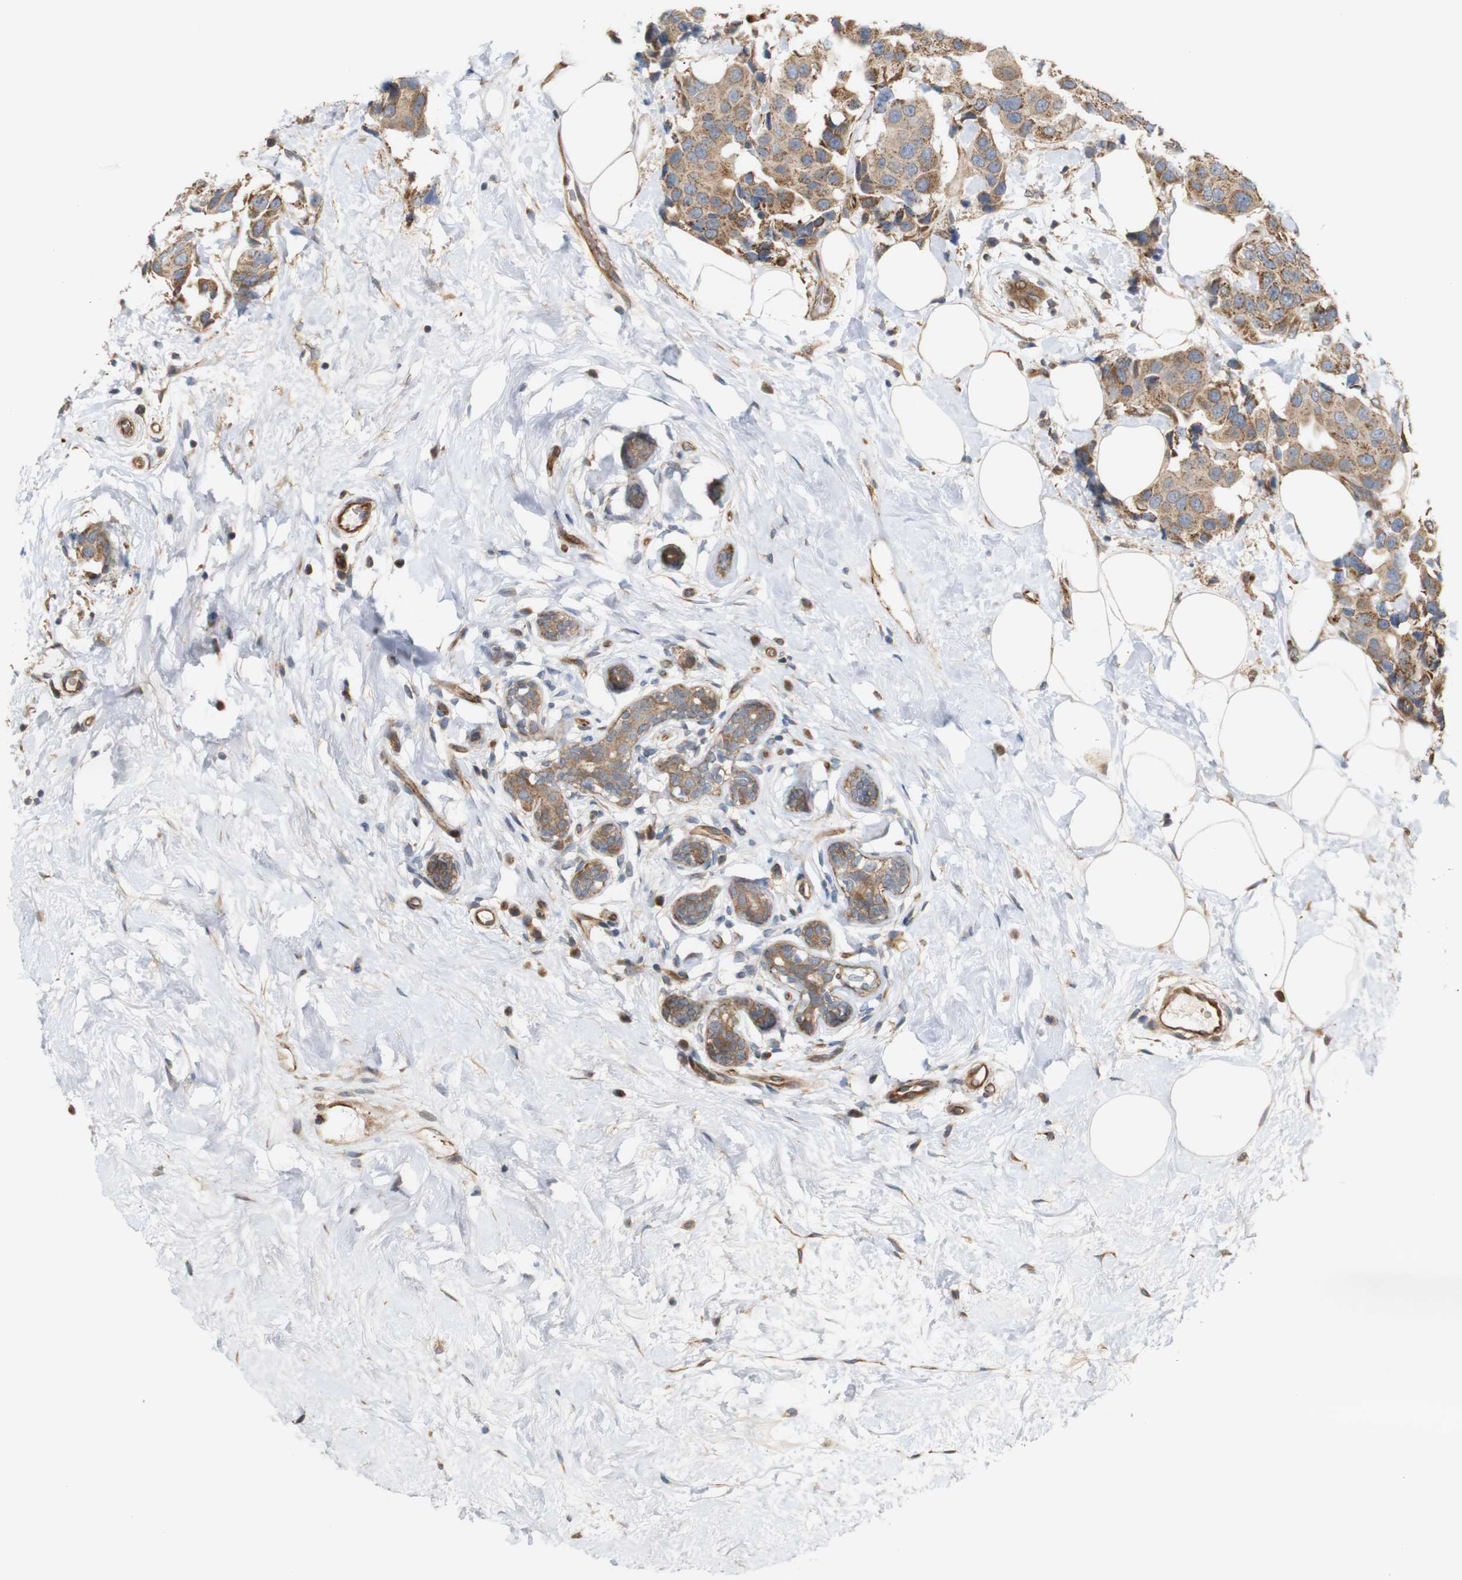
{"staining": {"intensity": "moderate", "quantity": ">75%", "location": "cytoplasmic/membranous"}, "tissue": "breast cancer", "cell_type": "Tumor cells", "image_type": "cancer", "snomed": [{"axis": "morphology", "description": "Normal tissue, NOS"}, {"axis": "morphology", "description": "Duct carcinoma"}, {"axis": "topography", "description": "Breast"}], "caption": "Immunohistochemistry (IHC) image of human breast cancer stained for a protein (brown), which displays medium levels of moderate cytoplasmic/membranous staining in approximately >75% of tumor cells.", "gene": "RPTOR", "patient": {"sex": "female", "age": 39}}